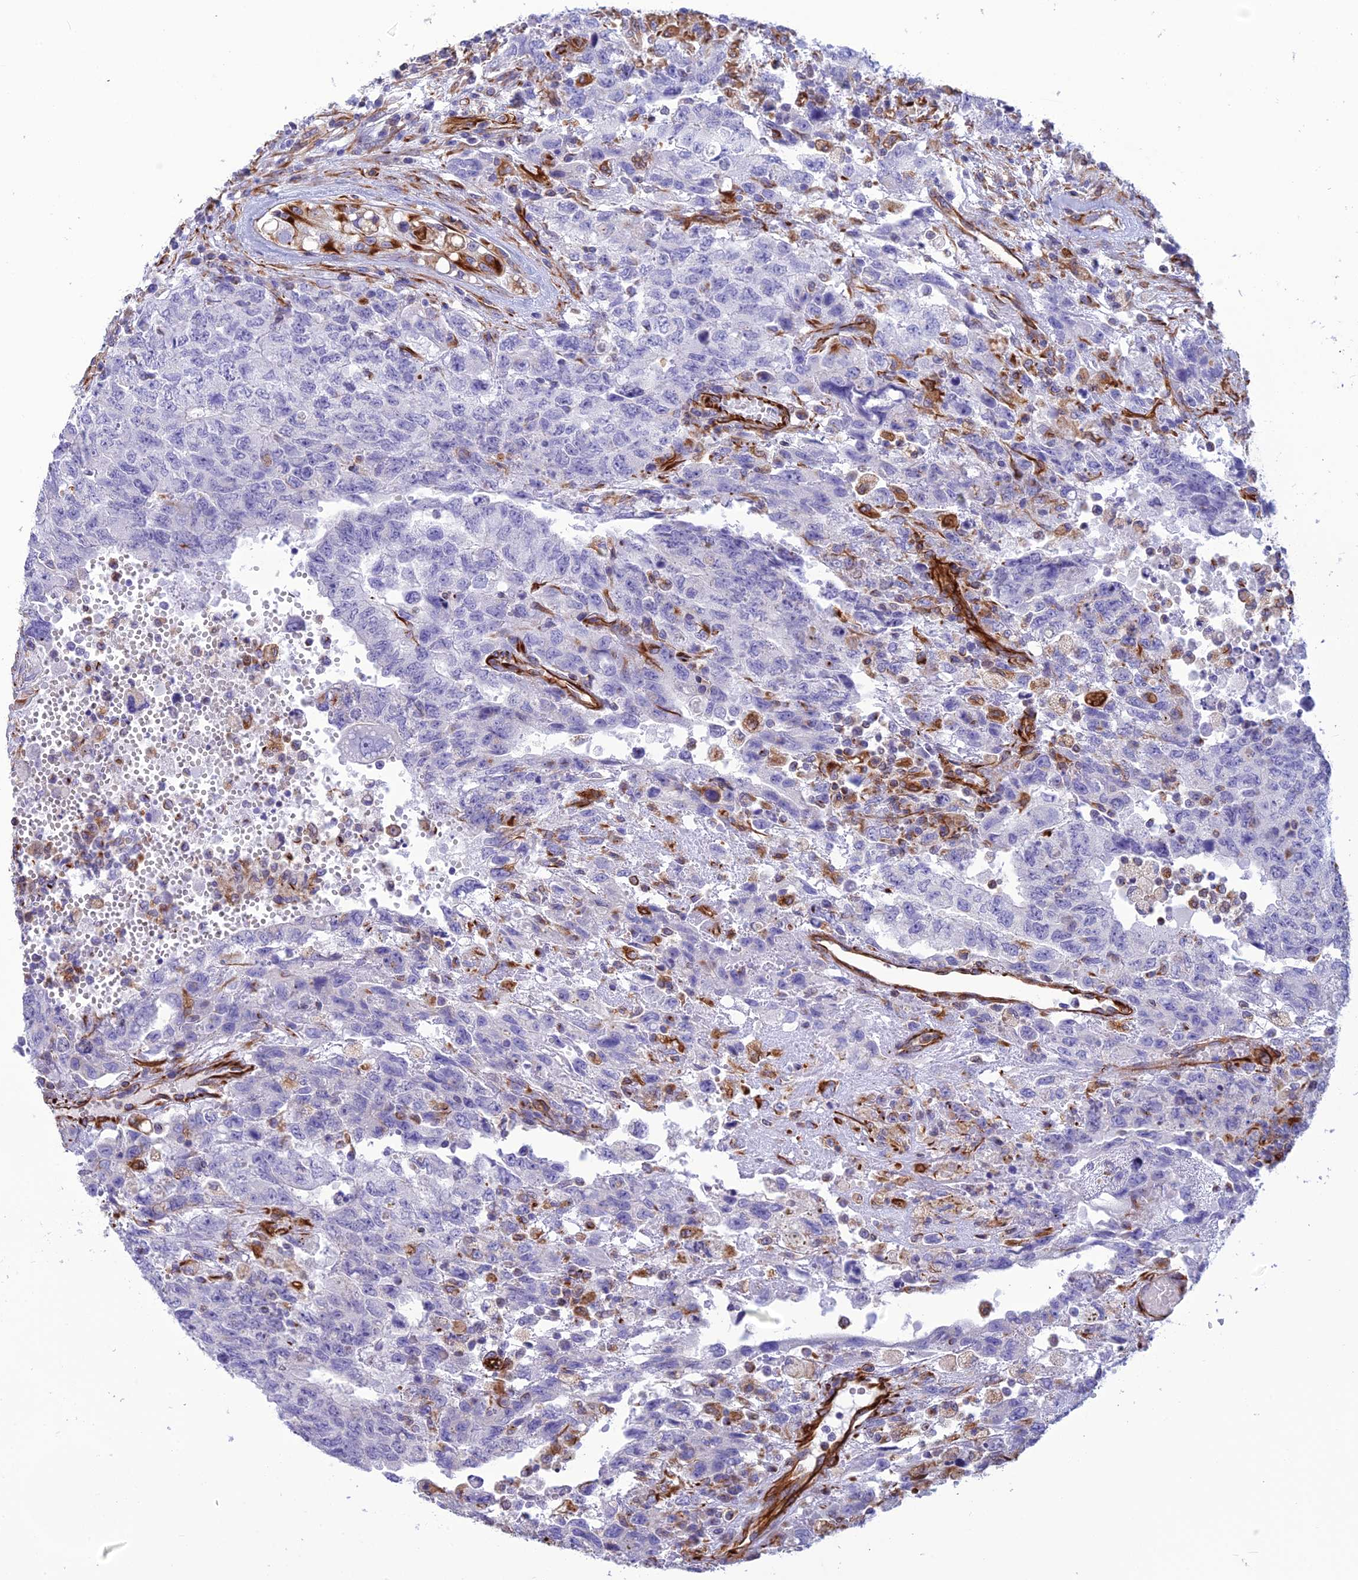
{"staining": {"intensity": "negative", "quantity": "none", "location": "none"}, "tissue": "testis cancer", "cell_type": "Tumor cells", "image_type": "cancer", "snomed": [{"axis": "morphology", "description": "Carcinoma, Embryonal, NOS"}, {"axis": "topography", "description": "Testis"}], "caption": "The immunohistochemistry histopathology image has no significant expression in tumor cells of testis embryonal carcinoma tissue. (Stains: DAB immunohistochemistry (IHC) with hematoxylin counter stain, Microscopy: brightfield microscopy at high magnification).", "gene": "FBXL20", "patient": {"sex": "male", "age": 34}}